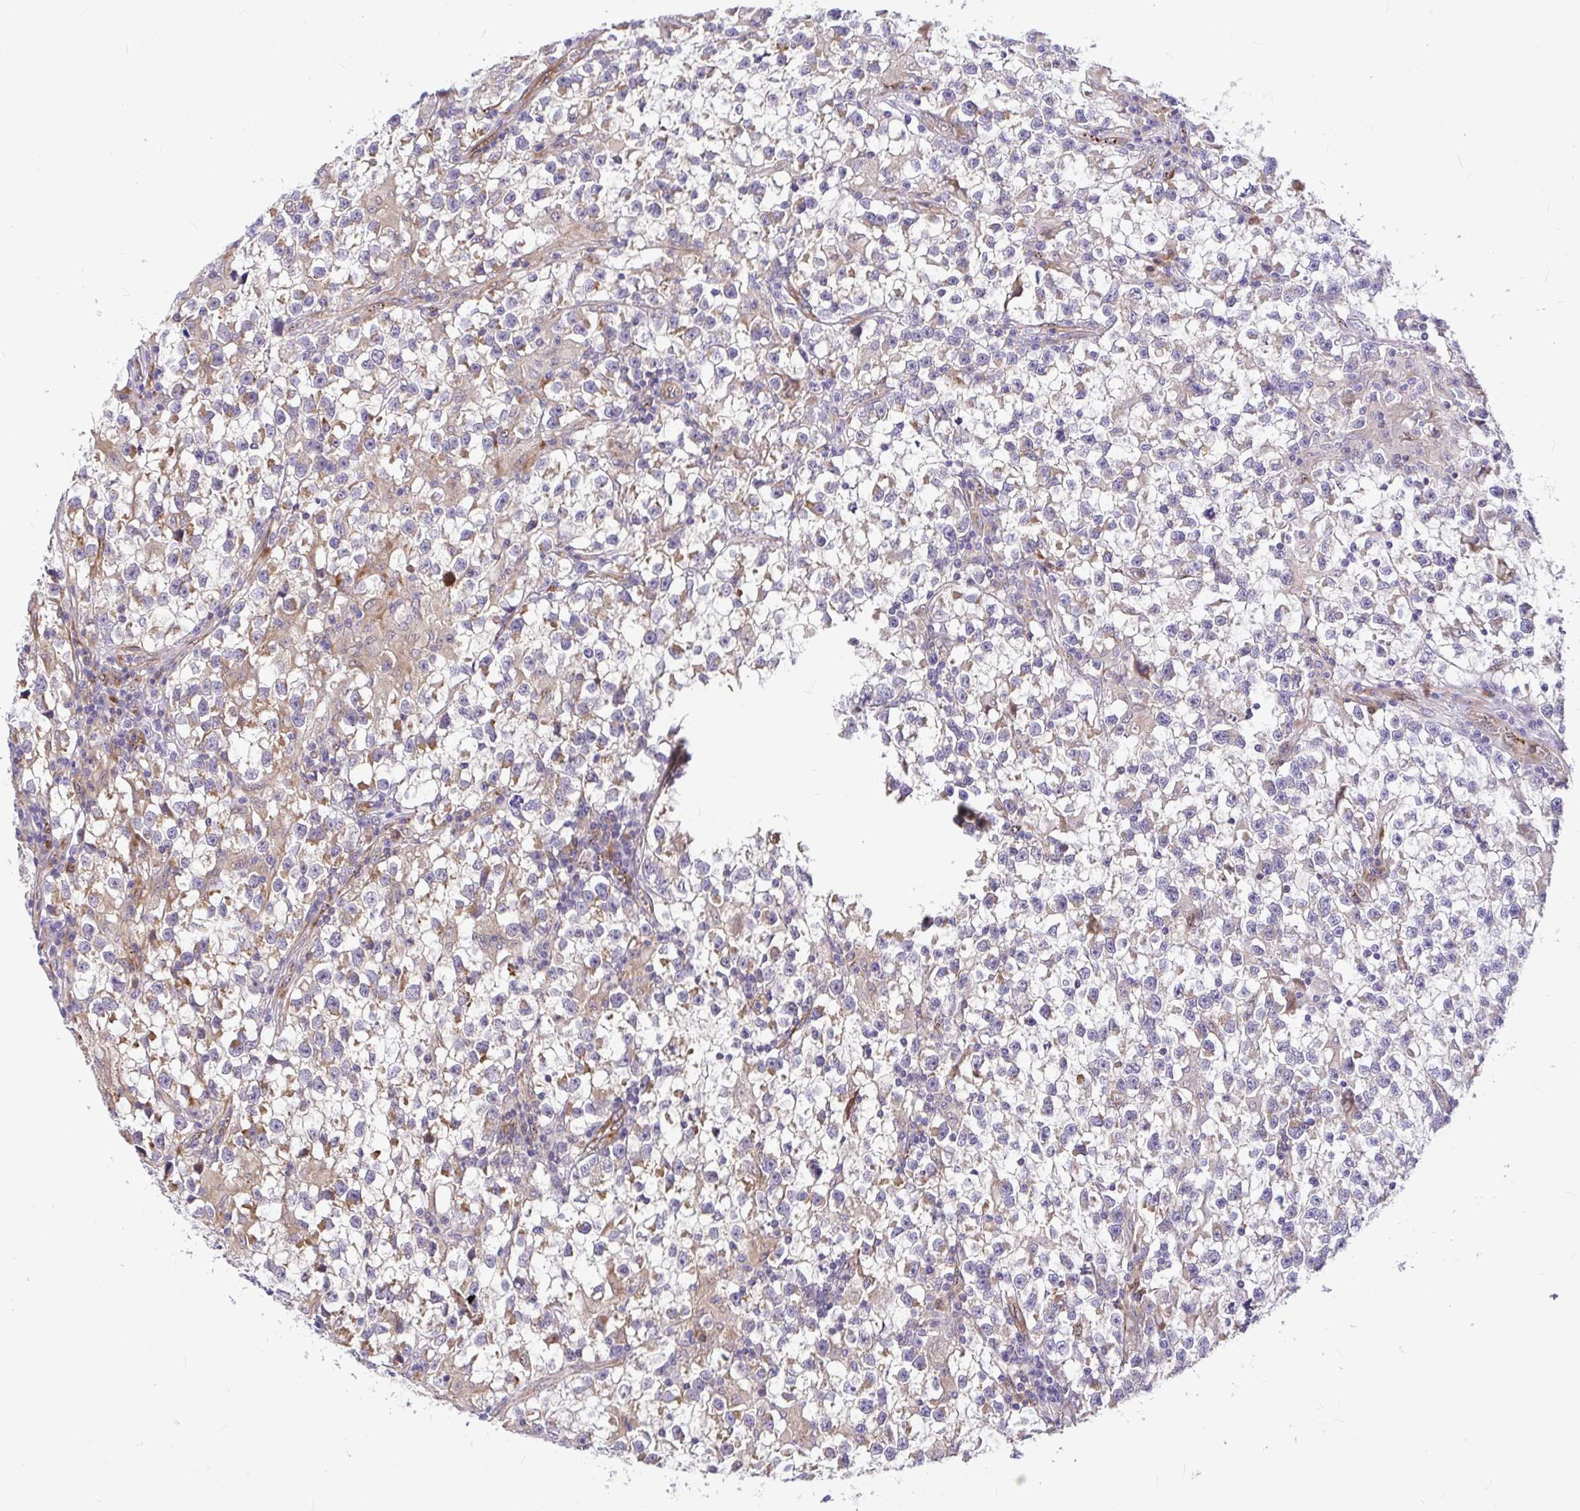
{"staining": {"intensity": "negative", "quantity": "none", "location": "none"}, "tissue": "testis cancer", "cell_type": "Tumor cells", "image_type": "cancer", "snomed": [{"axis": "morphology", "description": "Seminoma, NOS"}, {"axis": "topography", "description": "Testis"}], "caption": "The histopathology image shows no staining of tumor cells in testis cancer.", "gene": "GABBR2", "patient": {"sex": "male", "age": 31}}